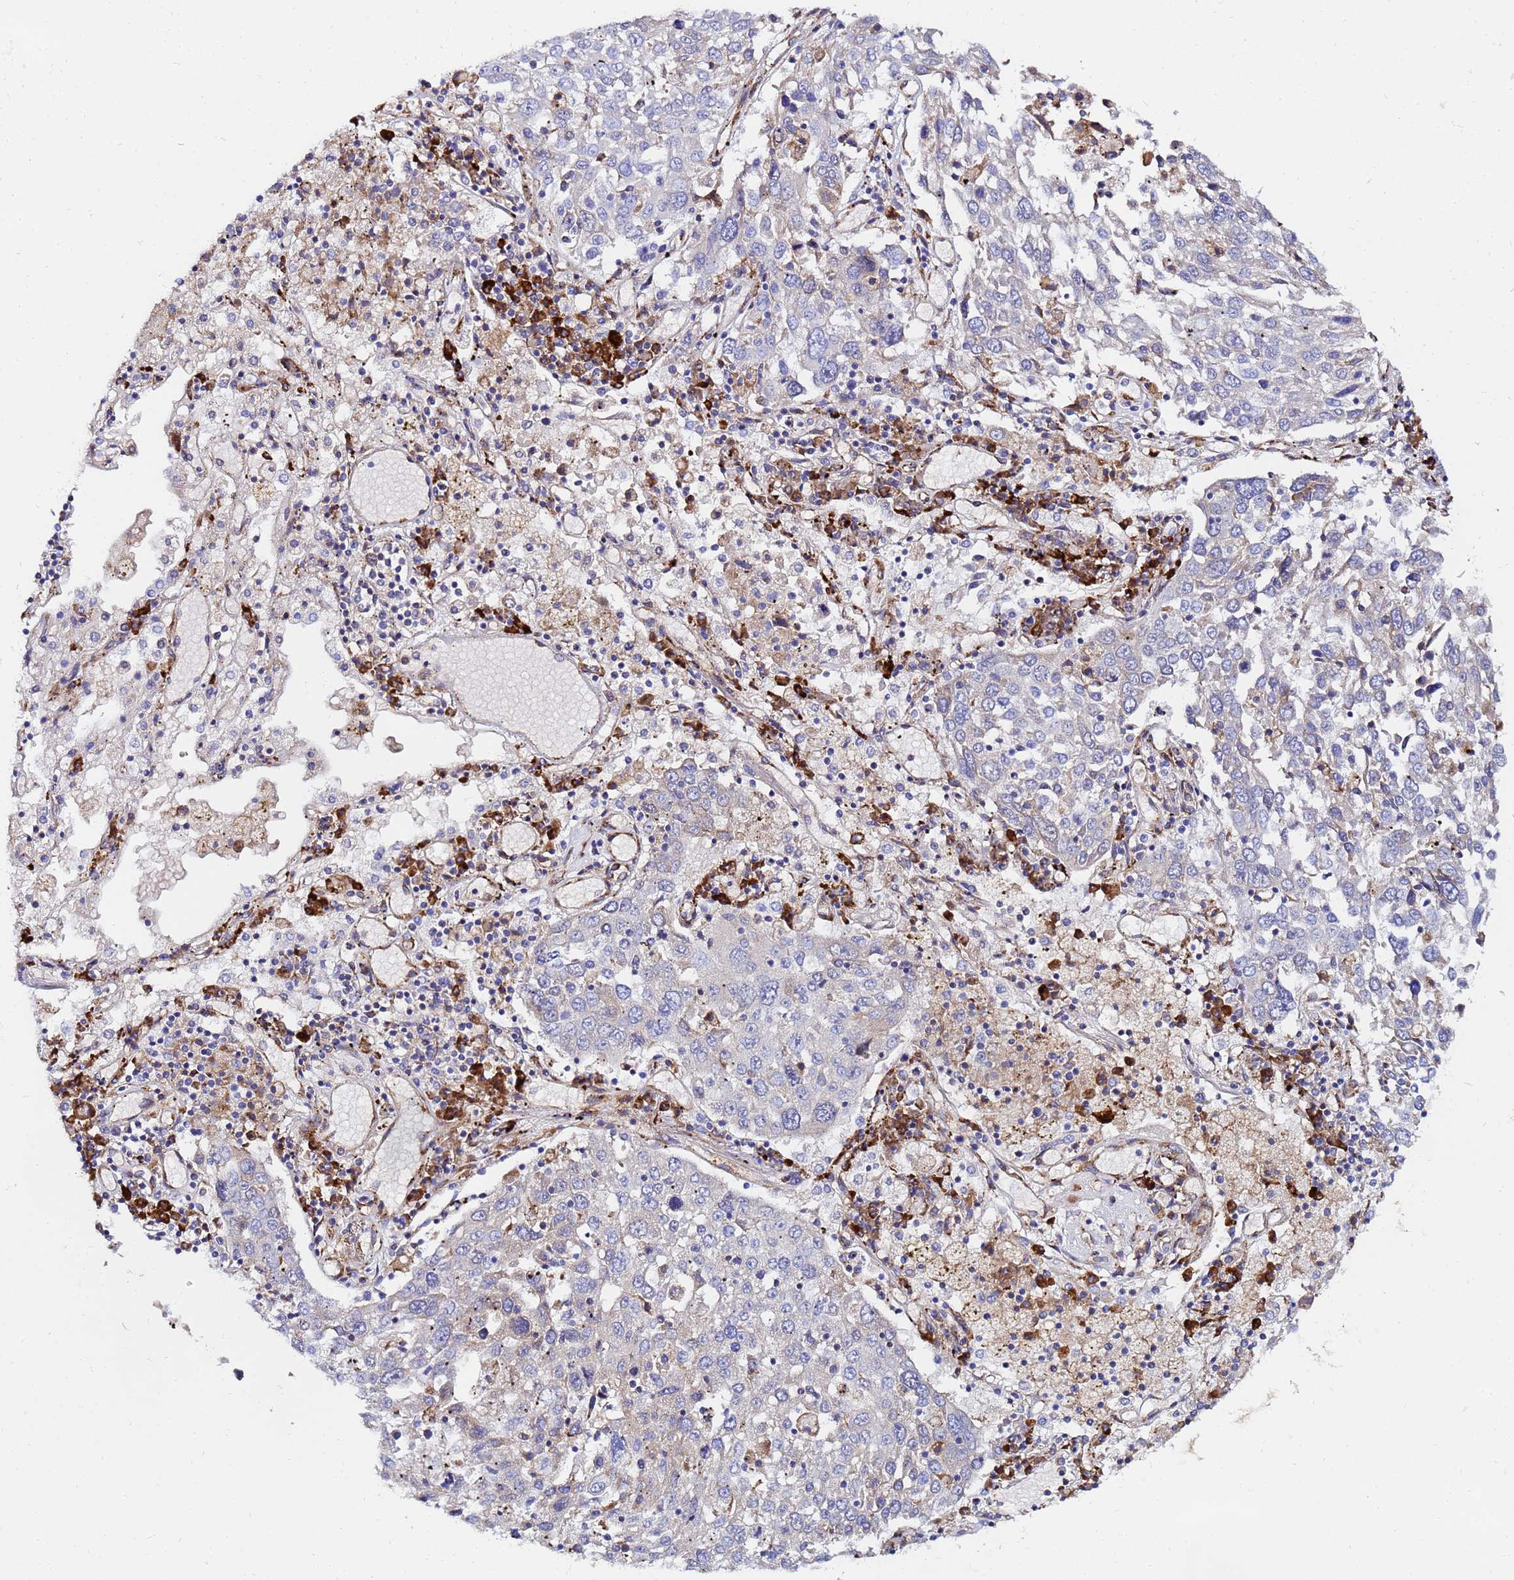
{"staining": {"intensity": "negative", "quantity": "none", "location": "none"}, "tissue": "lung cancer", "cell_type": "Tumor cells", "image_type": "cancer", "snomed": [{"axis": "morphology", "description": "Squamous cell carcinoma, NOS"}, {"axis": "topography", "description": "Lung"}], "caption": "Human squamous cell carcinoma (lung) stained for a protein using immunohistochemistry exhibits no positivity in tumor cells.", "gene": "POM121", "patient": {"sex": "male", "age": 65}}